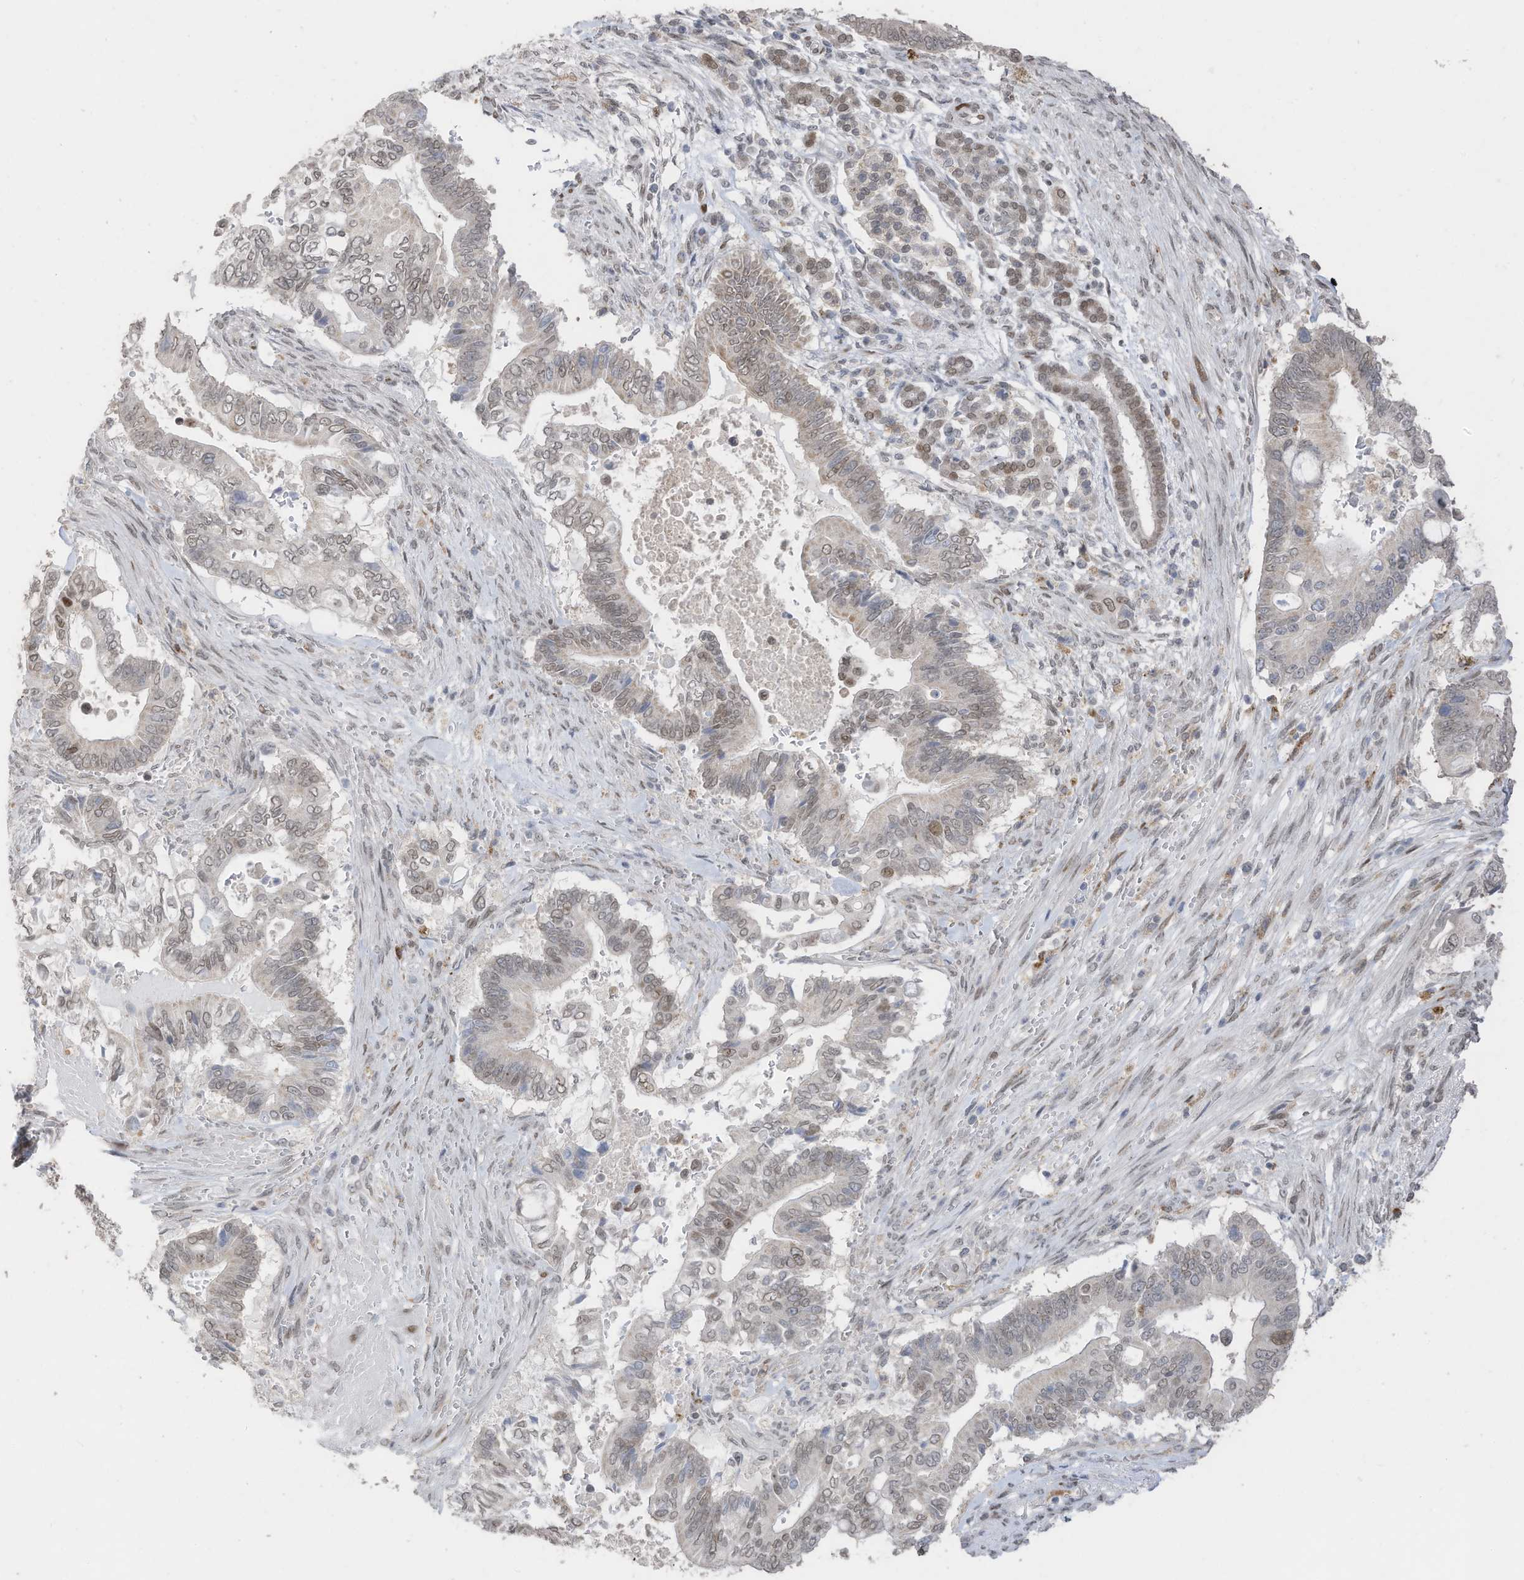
{"staining": {"intensity": "weak", "quantity": "25%-75%", "location": "nuclear"}, "tissue": "pancreatic cancer", "cell_type": "Tumor cells", "image_type": "cancer", "snomed": [{"axis": "morphology", "description": "Adenocarcinoma, NOS"}, {"axis": "topography", "description": "Pancreas"}], "caption": "Immunohistochemistry (IHC) image of neoplastic tissue: pancreatic adenocarcinoma stained using IHC displays low levels of weak protein expression localized specifically in the nuclear of tumor cells, appearing as a nuclear brown color.", "gene": "RABL3", "patient": {"sex": "male", "age": 68}}